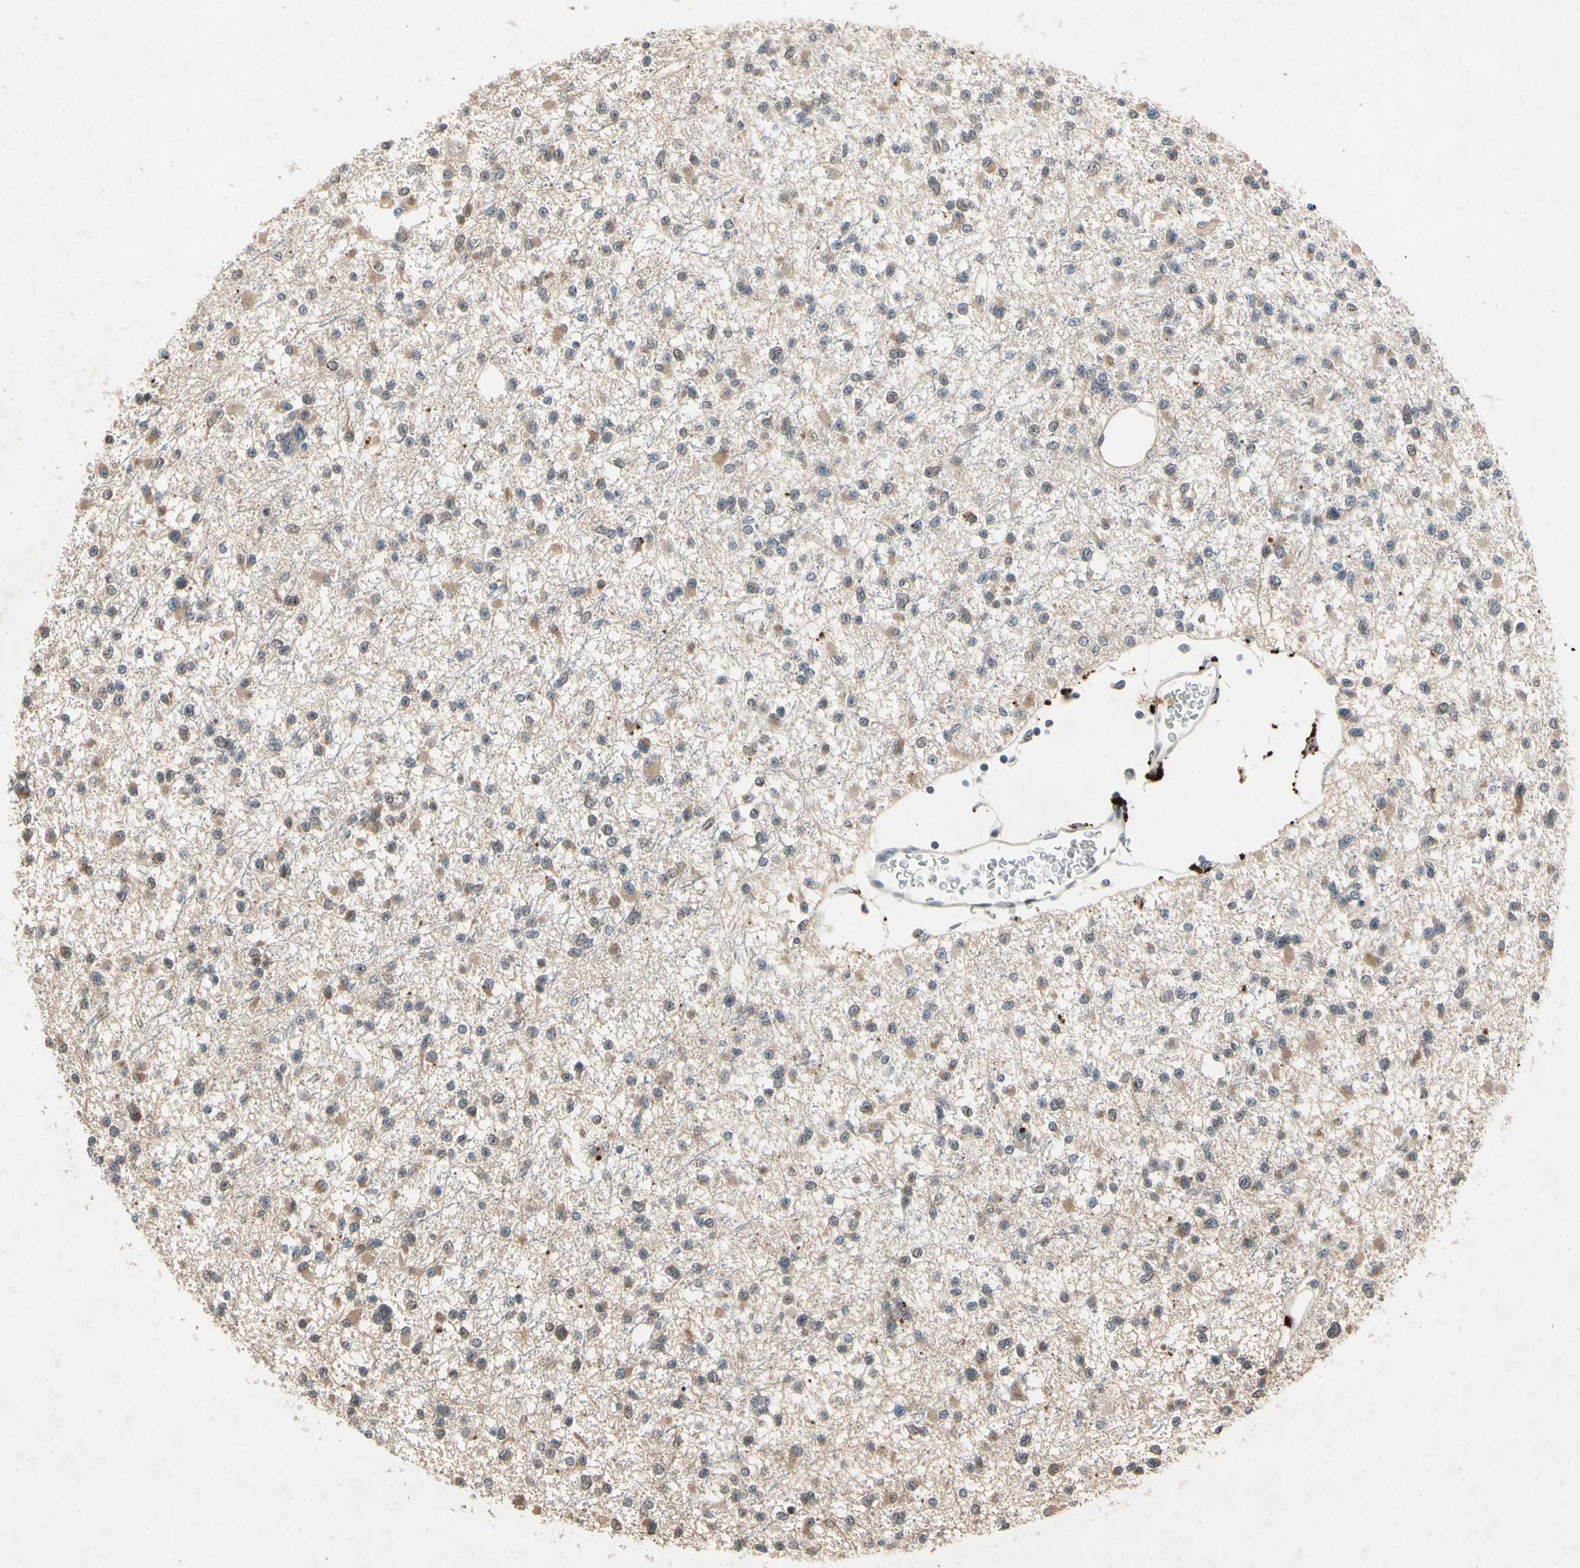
{"staining": {"intensity": "weak", "quantity": ">75%", "location": "cytoplasmic/membranous"}, "tissue": "glioma", "cell_type": "Tumor cells", "image_type": "cancer", "snomed": [{"axis": "morphology", "description": "Glioma, malignant, Low grade"}, {"axis": "topography", "description": "Brain"}], "caption": "This image shows malignant low-grade glioma stained with IHC to label a protein in brown. The cytoplasmic/membranous of tumor cells show weak positivity for the protein. Nuclei are counter-stained blue.", "gene": "DPY19L3", "patient": {"sex": "female", "age": 22}}